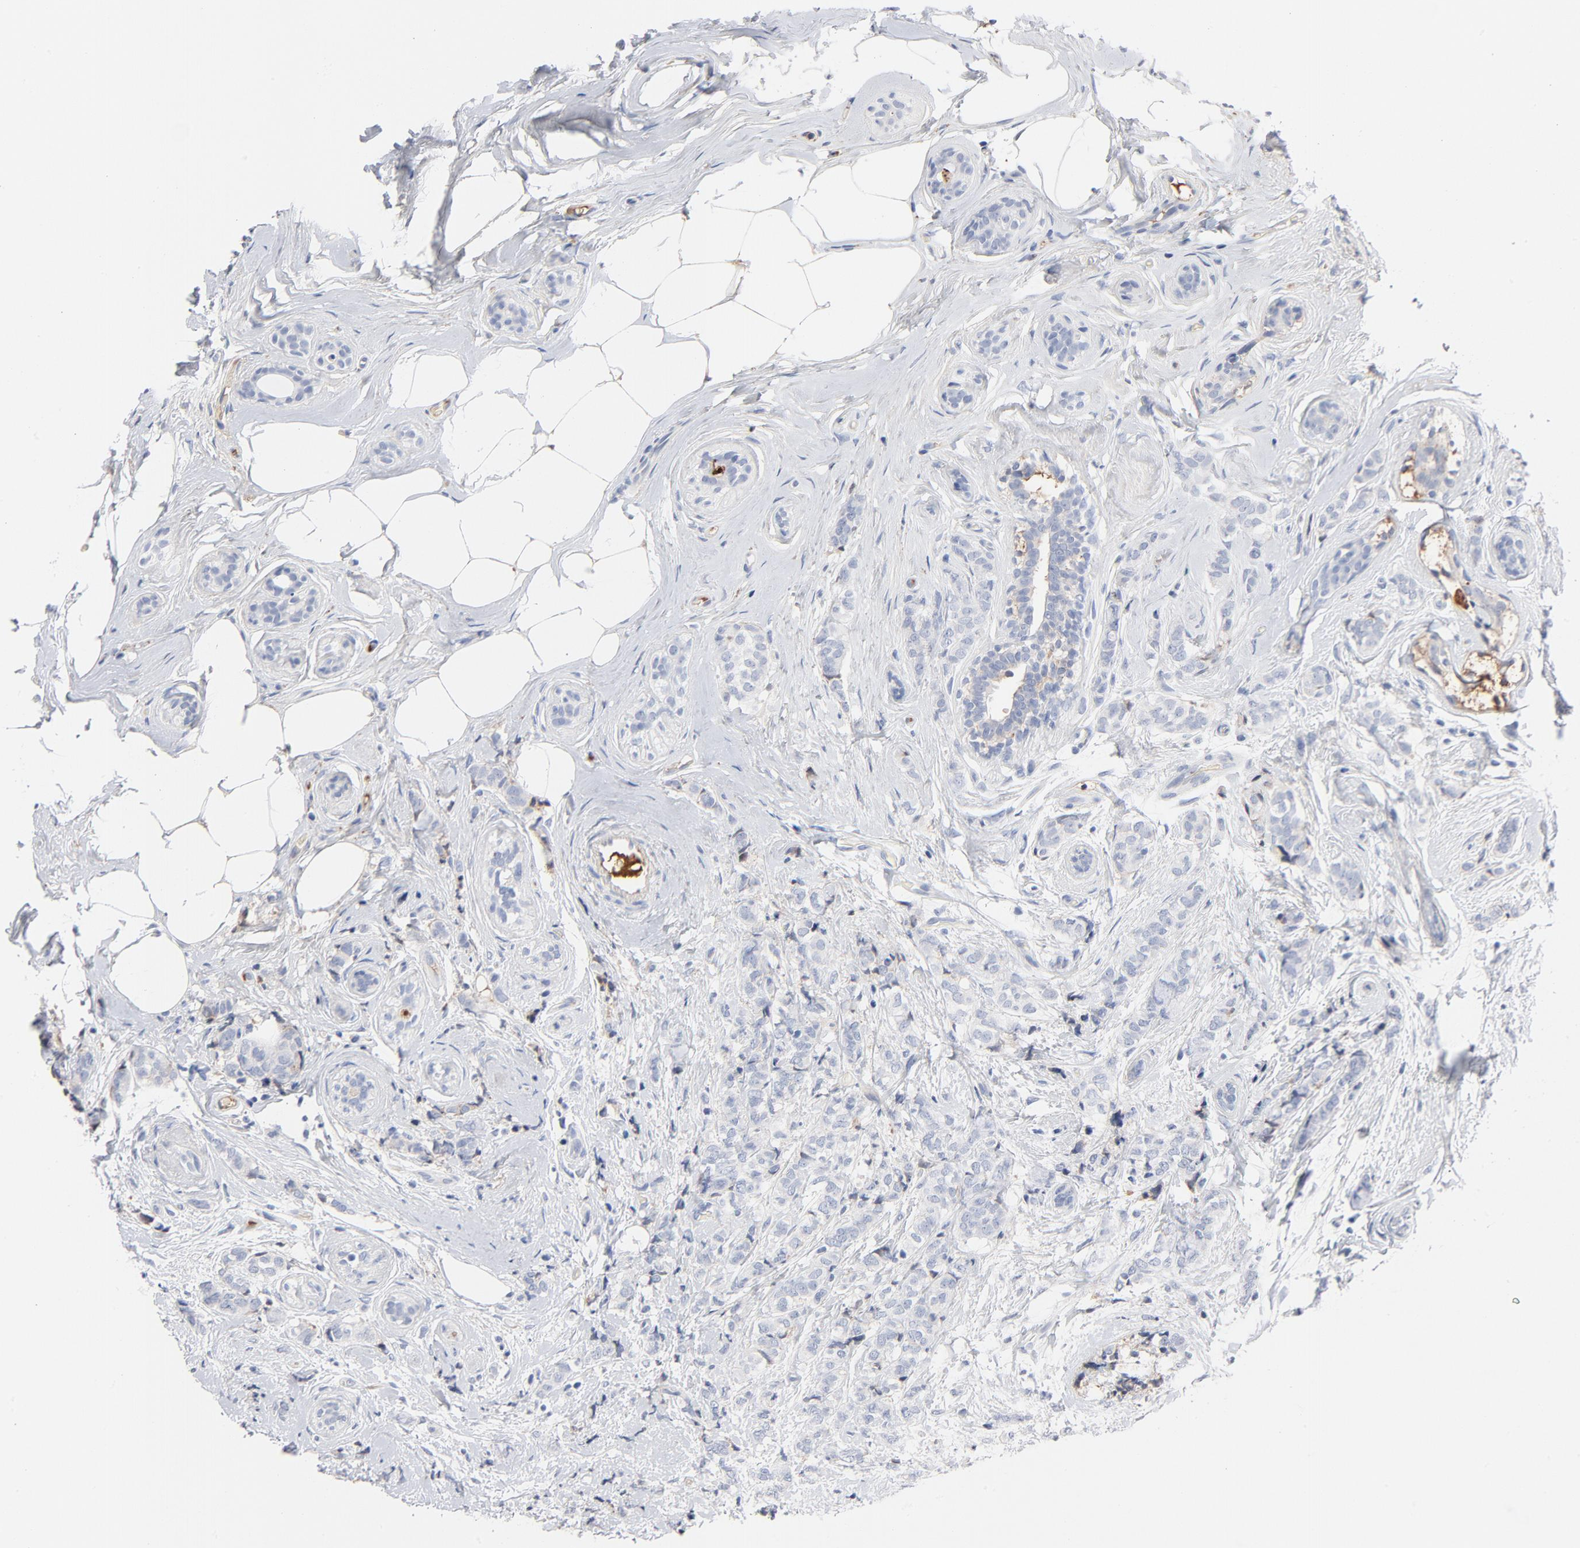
{"staining": {"intensity": "negative", "quantity": "none", "location": "none"}, "tissue": "breast cancer", "cell_type": "Tumor cells", "image_type": "cancer", "snomed": [{"axis": "morphology", "description": "Lobular carcinoma"}, {"axis": "topography", "description": "Breast"}], "caption": "Immunohistochemical staining of human breast cancer demonstrates no significant staining in tumor cells.", "gene": "SERPINA4", "patient": {"sex": "female", "age": 60}}